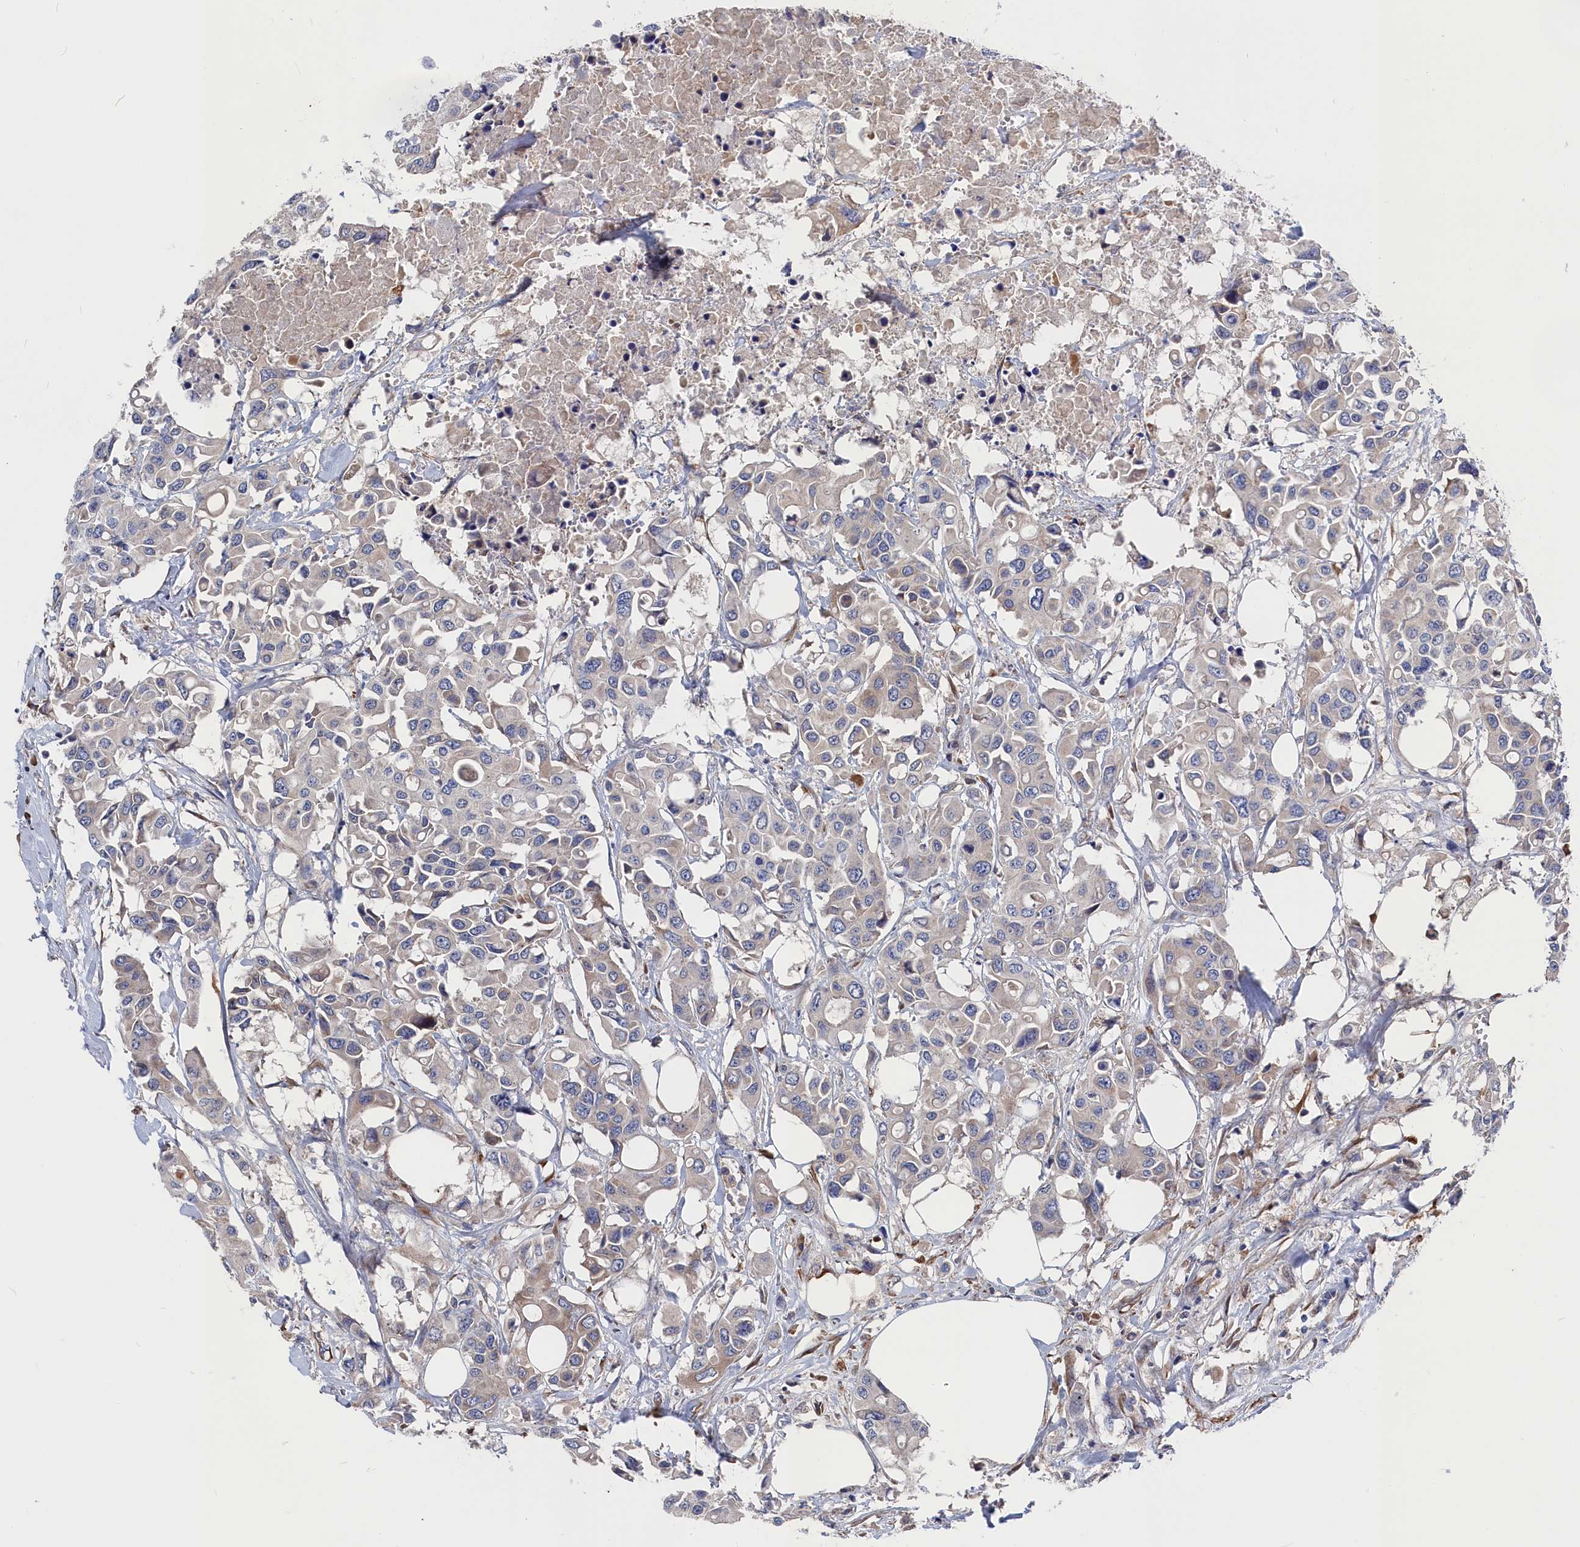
{"staining": {"intensity": "negative", "quantity": "none", "location": "none"}, "tissue": "colorectal cancer", "cell_type": "Tumor cells", "image_type": "cancer", "snomed": [{"axis": "morphology", "description": "Adenocarcinoma, NOS"}, {"axis": "topography", "description": "Colon"}], "caption": "A photomicrograph of colorectal adenocarcinoma stained for a protein reveals no brown staining in tumor cells.", "gene": "CYB5D2", "patient": {"sex": "male", "age": 77}}